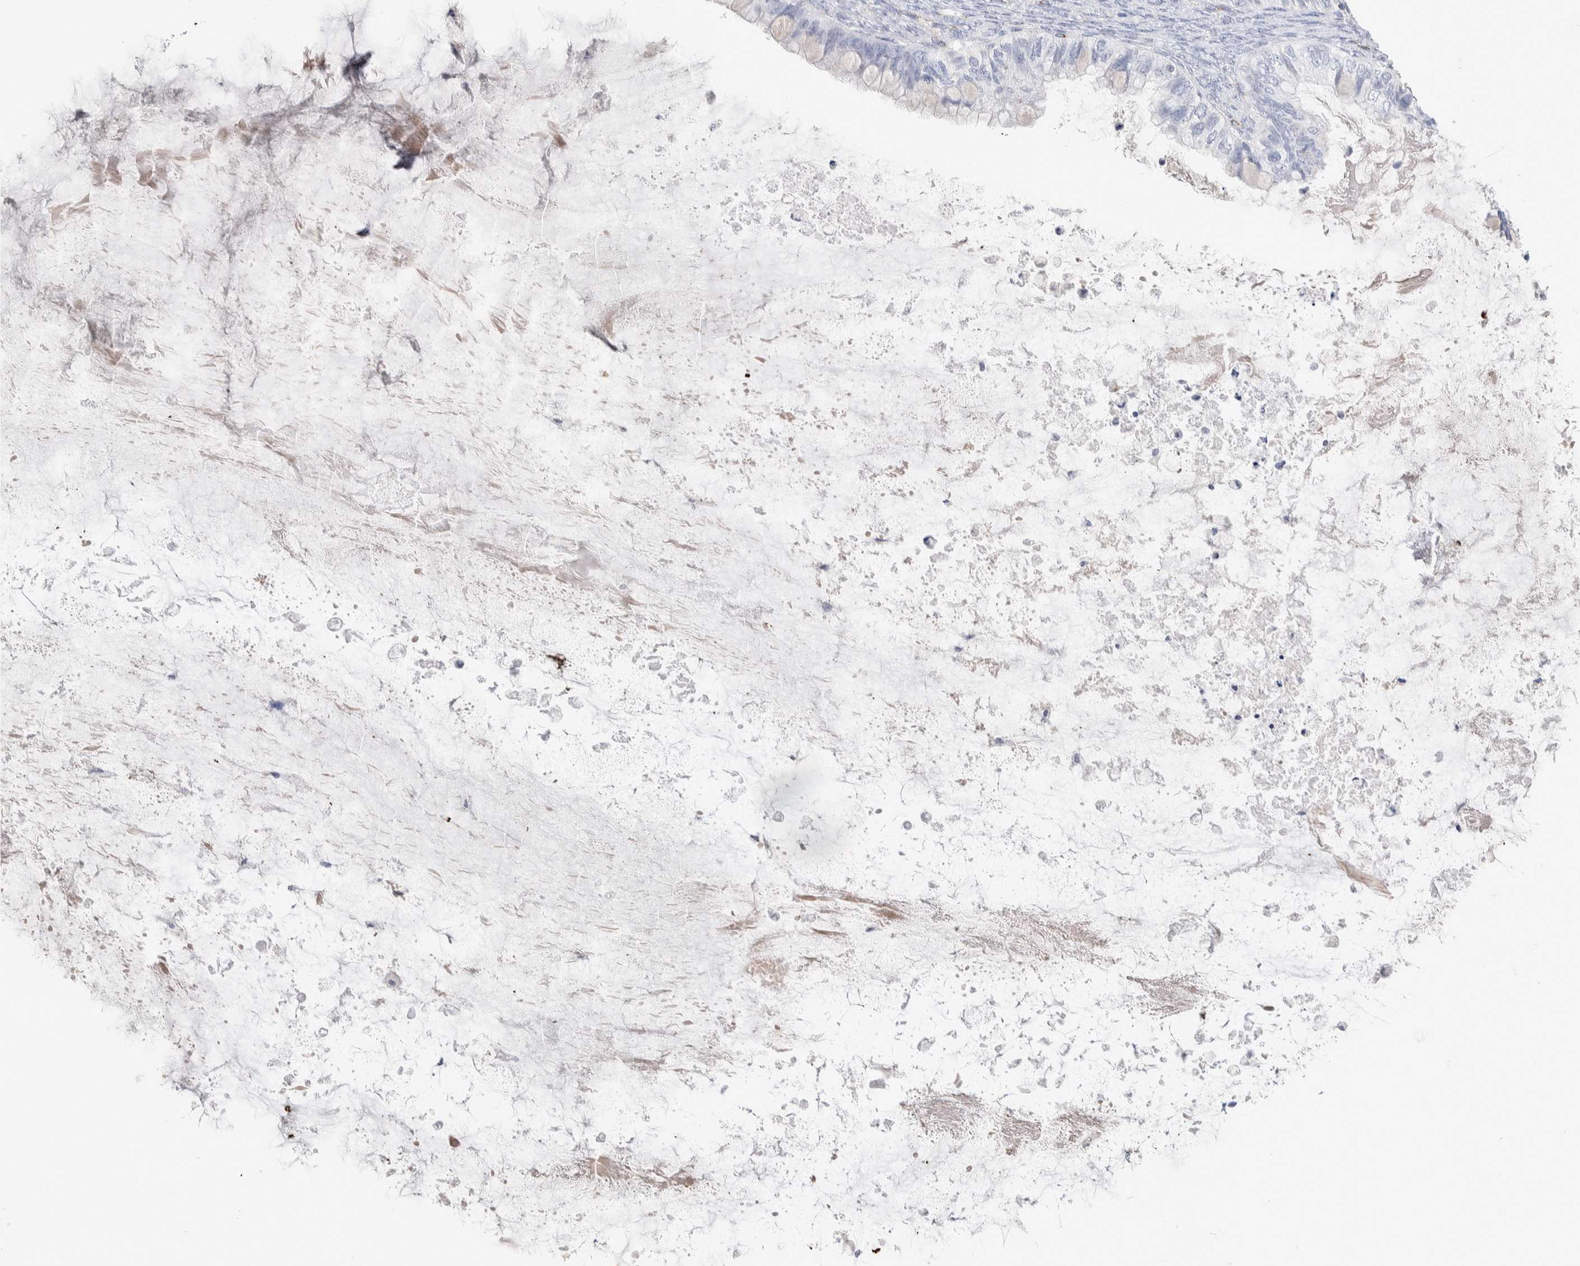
{"staining": {"intensity": "negative", "quantity": "none", "location": "none"}, "tissue": "ovarian cancer", "cell_type": "Tumor cells", "image_type": "cancer", "snomed": [{"axis": "morphology", "description": "Cystadenocarcinoma, mucinous, NOS"}, {"axis": "topography", "description": "Ovary"}], "caption": "High power microscopy histopathology image of an immunohistochemistry (IHC) histopathology image of ovarian mucinous cystadenocarcinoma, revealing no significant staining in tumor cells.", "gene": "SEPTIN4", "patient": {"sex": "female", "age": 80}}